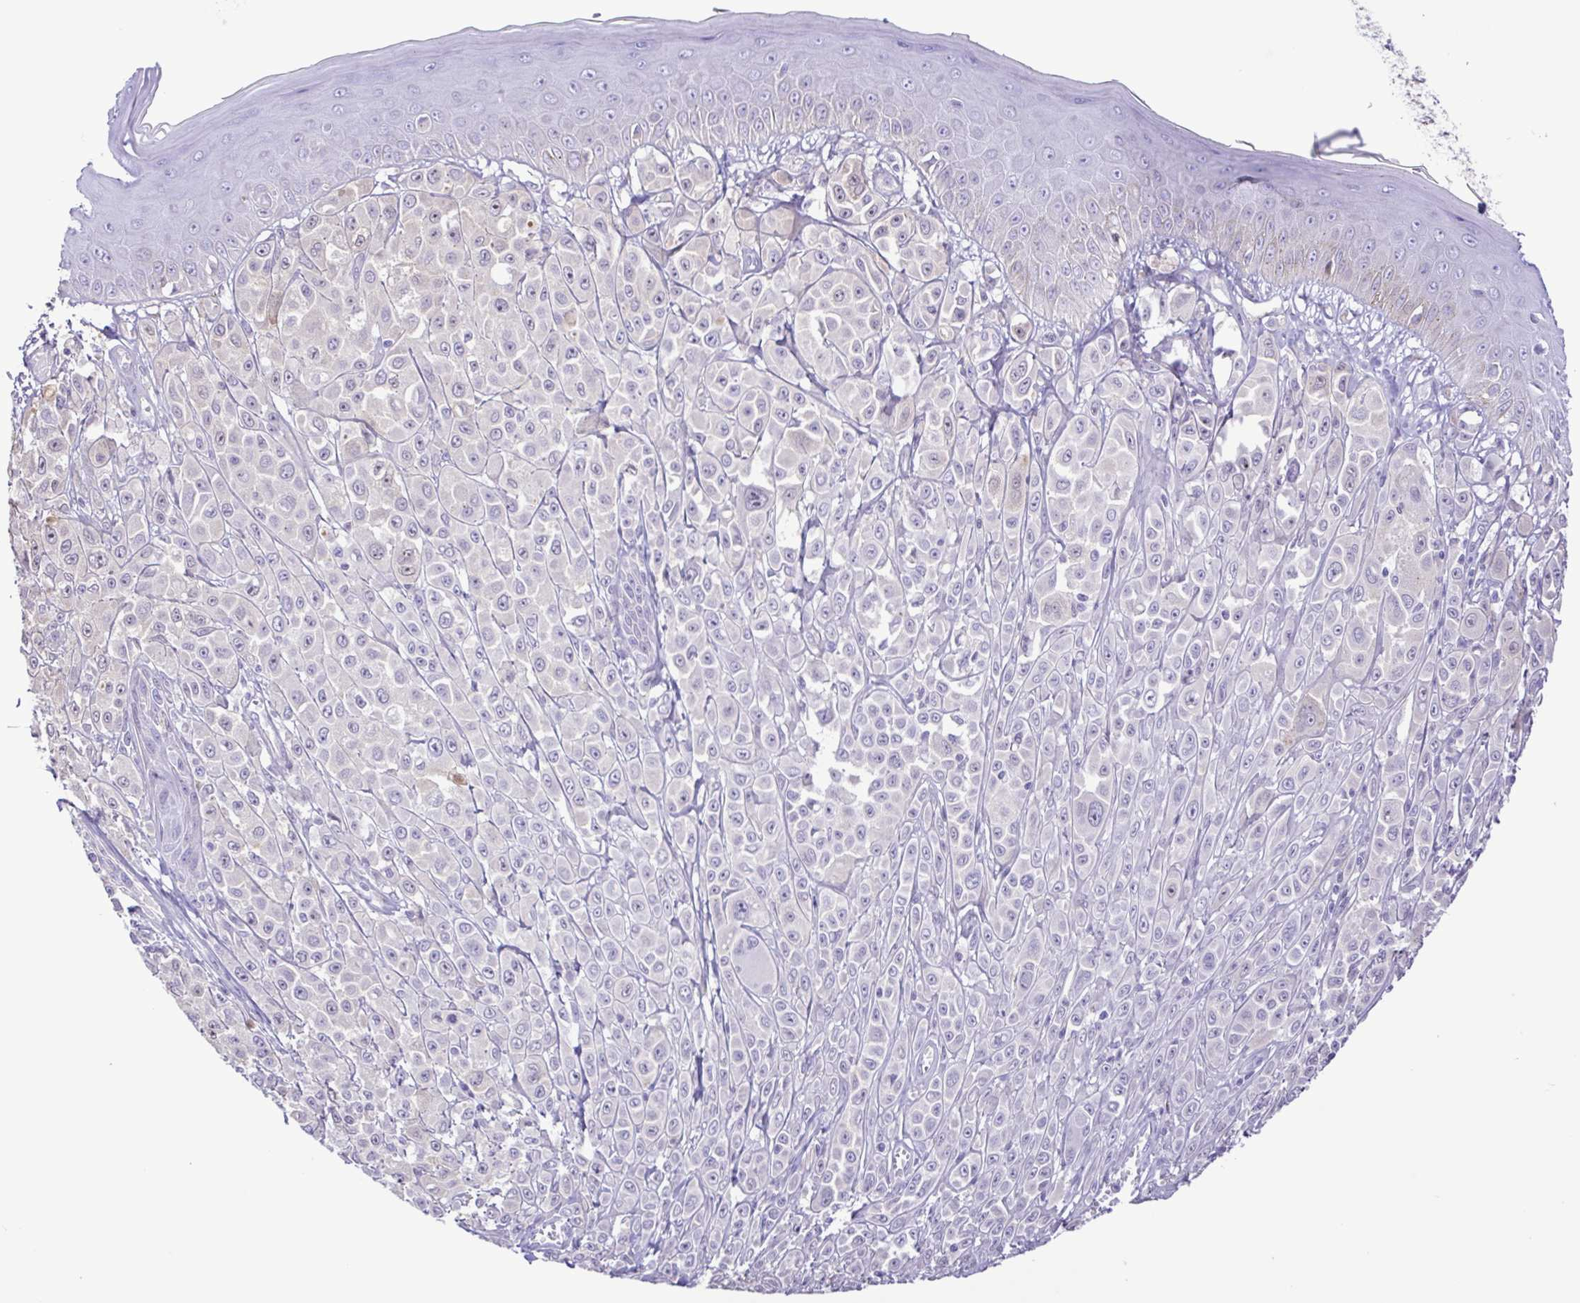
{"staining": {"intensity": "weak", "quantity": "<25%", "location": "cytoplasmic/membranous,nuclear"}, "tissue": "melanoma", "cell_type": "Tumor cells", "image_type": "cancer", "snomed": [{"axis": "morphology", "description": "Malignant melanoma, NOS"}, {"axis": "topography", "description": "Skin"}], "caption": "Tumor cells show no significant expression in malignant melanoma.", "gene": "CYP17A1", "patient": {"sex": "male", "age": 67}}